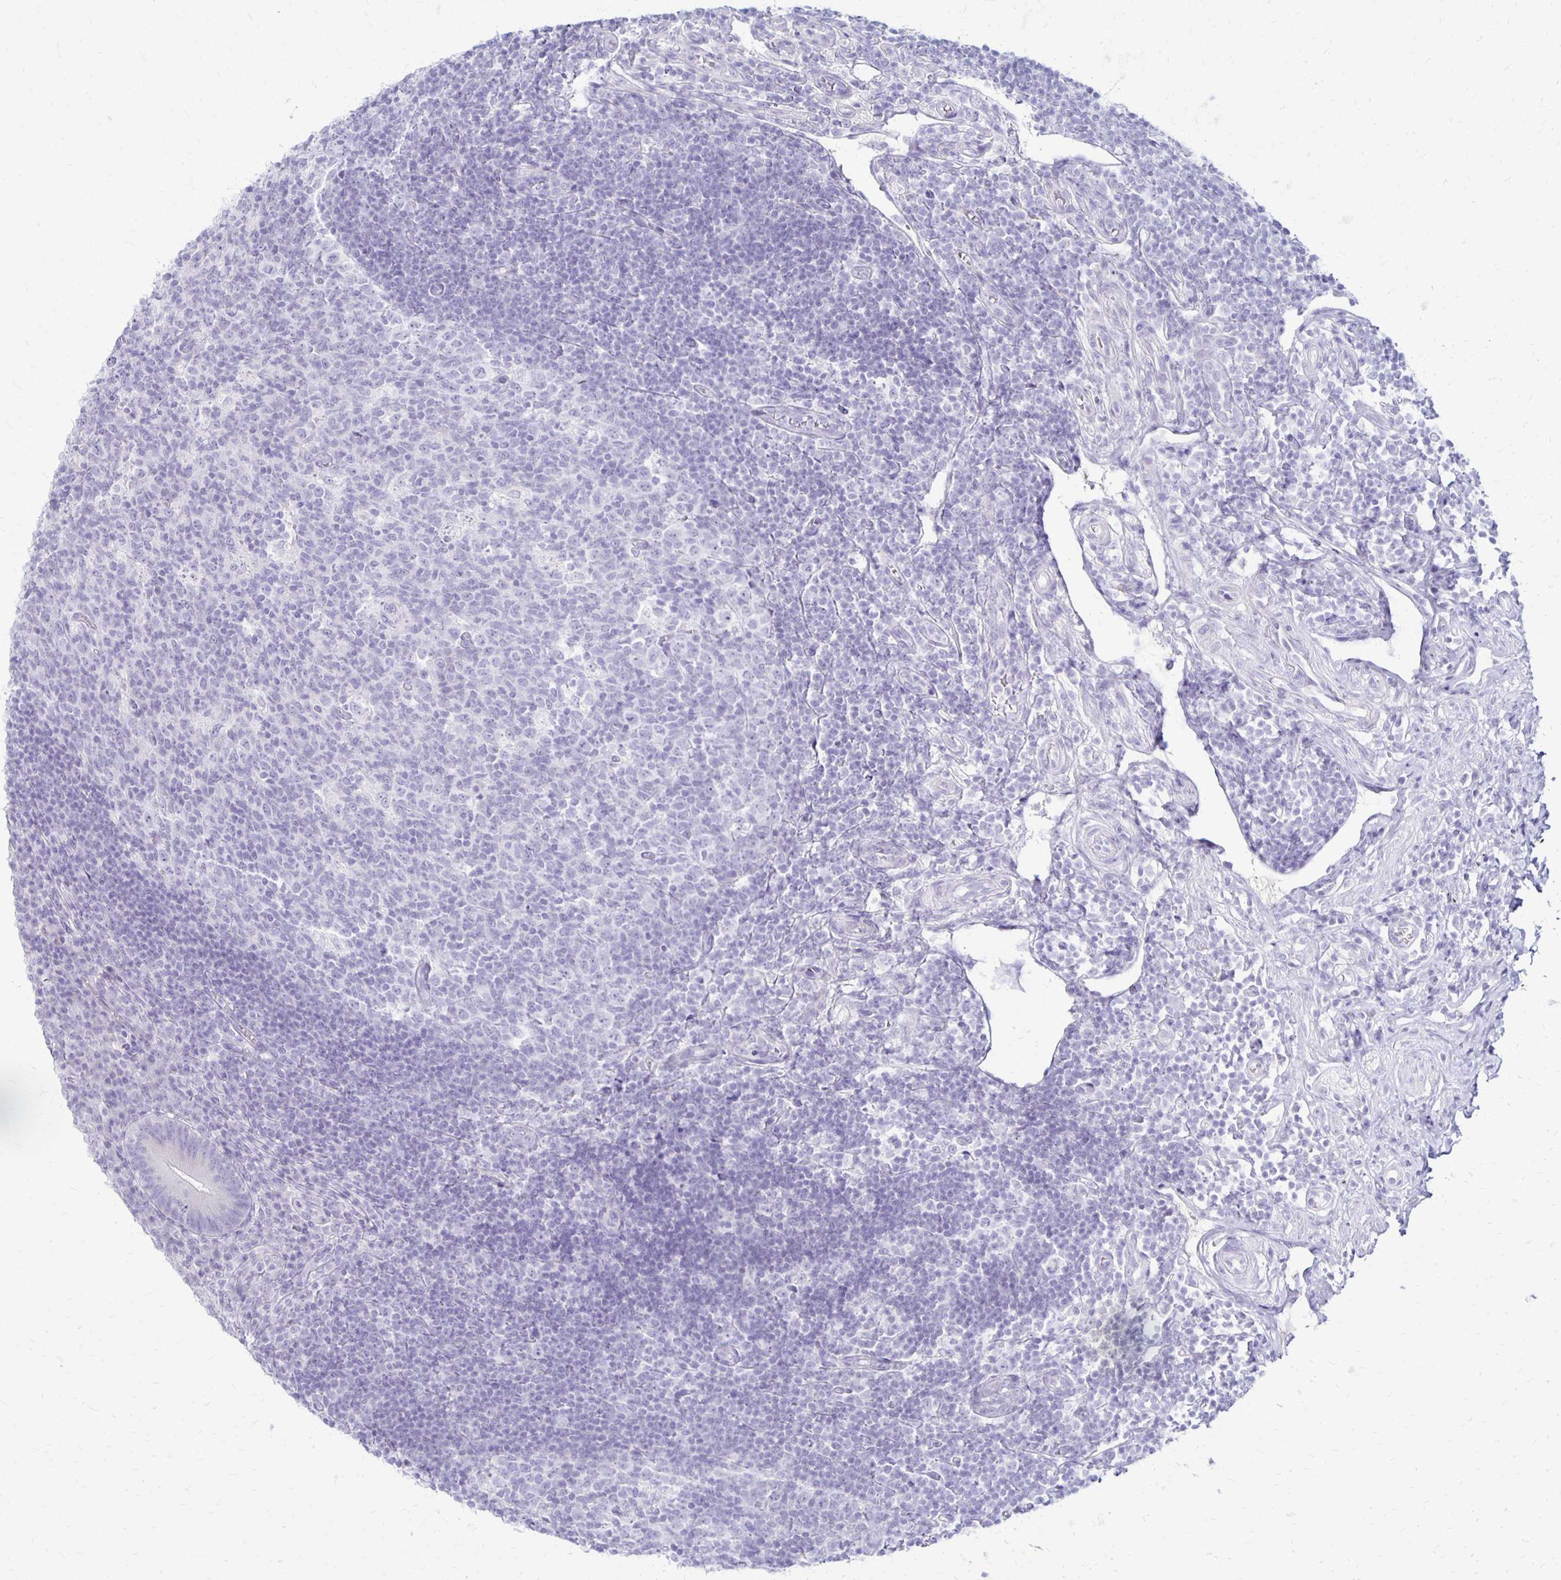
{"staining": {"intensity": "negative", "quantity": "none", "location": "none"}, "tissue": "appendix", "cell_type": "Glandular cells", "image_type": "normal", "snomed": [{"axis": "morphology", "description": "Normal tissue, NOS"}, {"axis": "topography", "description": "Appendix"}], "caption": "Glandular cells show no significant protein staining in benign appendix.", "gene": "RYR1", "patient": {"sex": "male", "age": 18}}